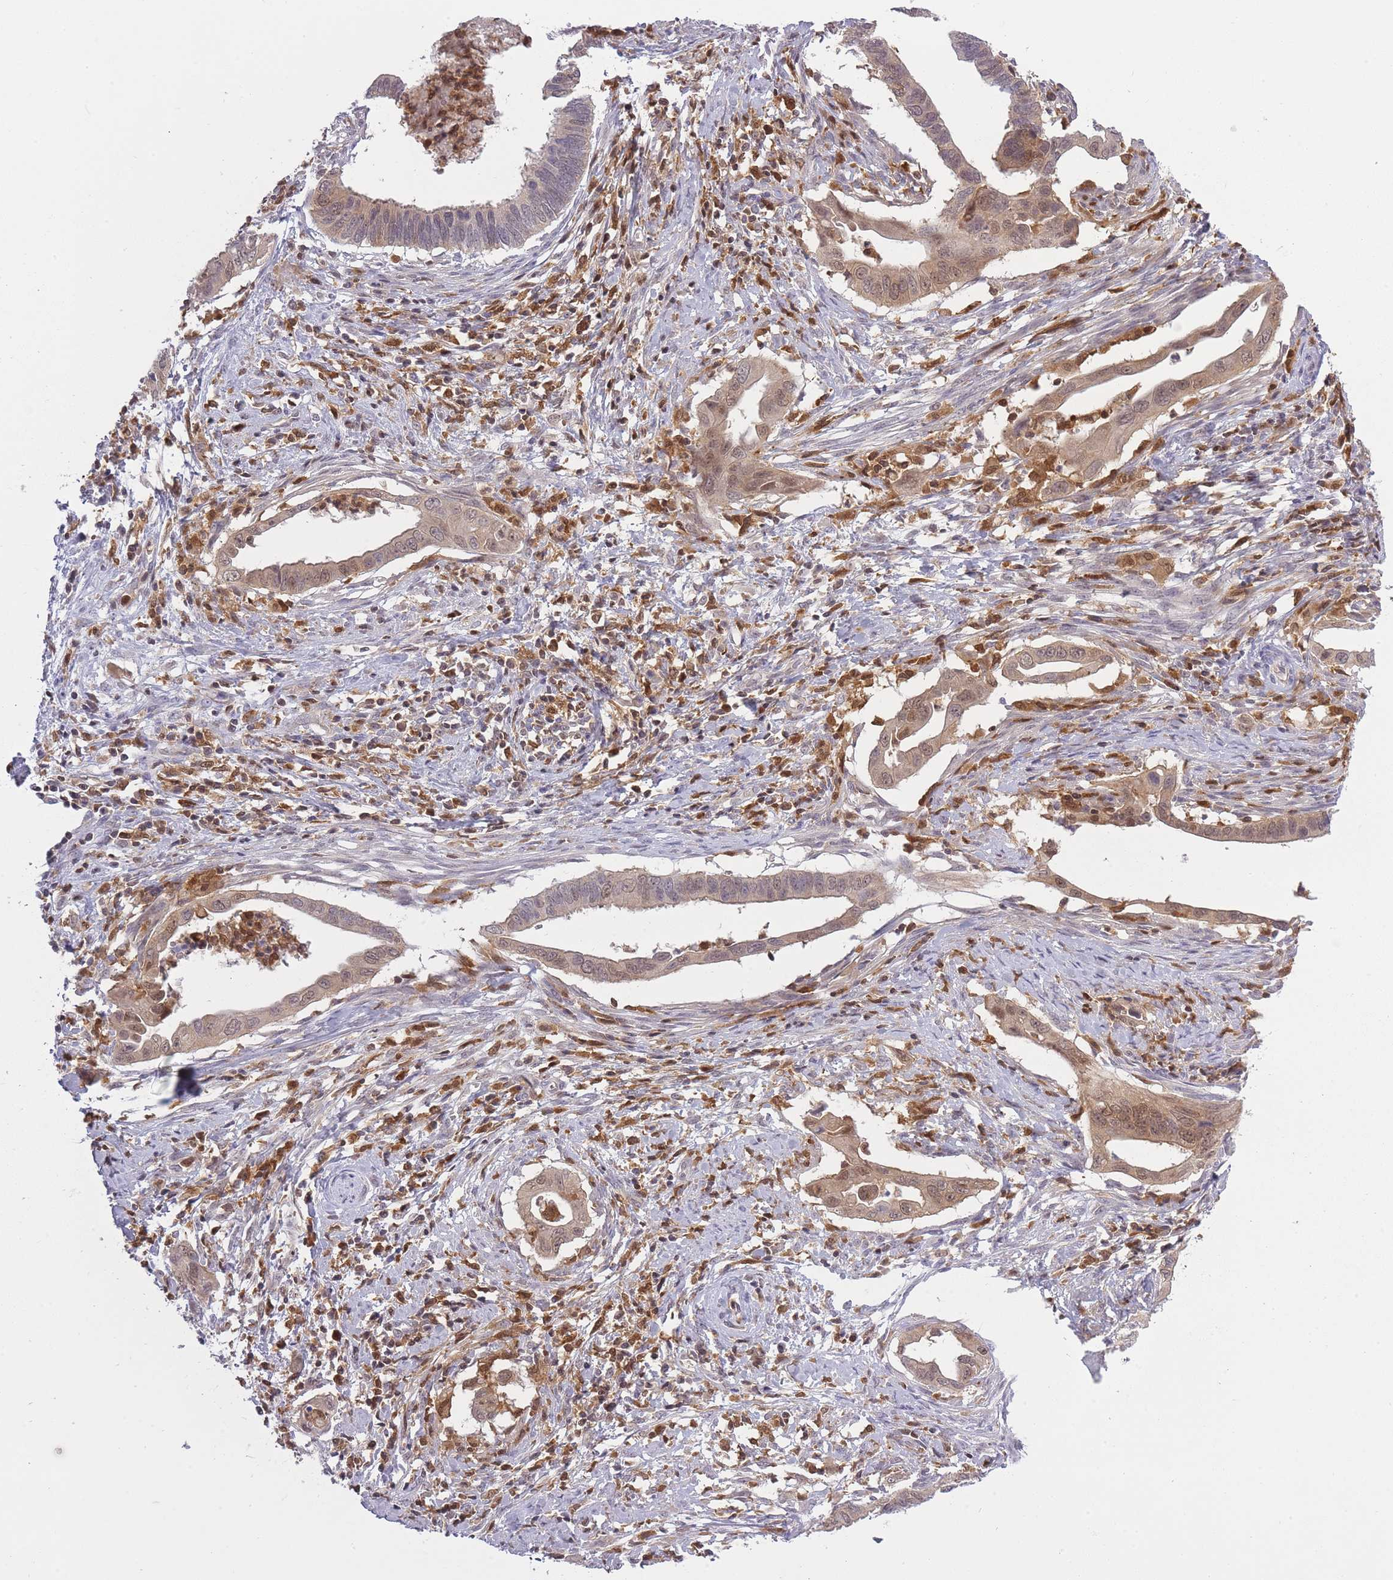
{"staining": {"intensity": "moderate", "quantity": ">75%", "location": "cytoplasmic/membranous,nuclear"}, "tissue": "cervical cancer", "cell_type": "Tumor cells", "image_type": "cancer", "snomed": [{"axis": "morphology", "description": "Adenocarcinoma, NOS"}, {"axis": "topography", "description": "Cervix"}], "caption": "Tumor cells display medium levels of moderate cytoplasmic/membranous and nuclear expression in about >75% of cells in human adenocarcinoma (cervical).", "gene": "CXorf38", "patient": {"sex": "female", "age": 42}}